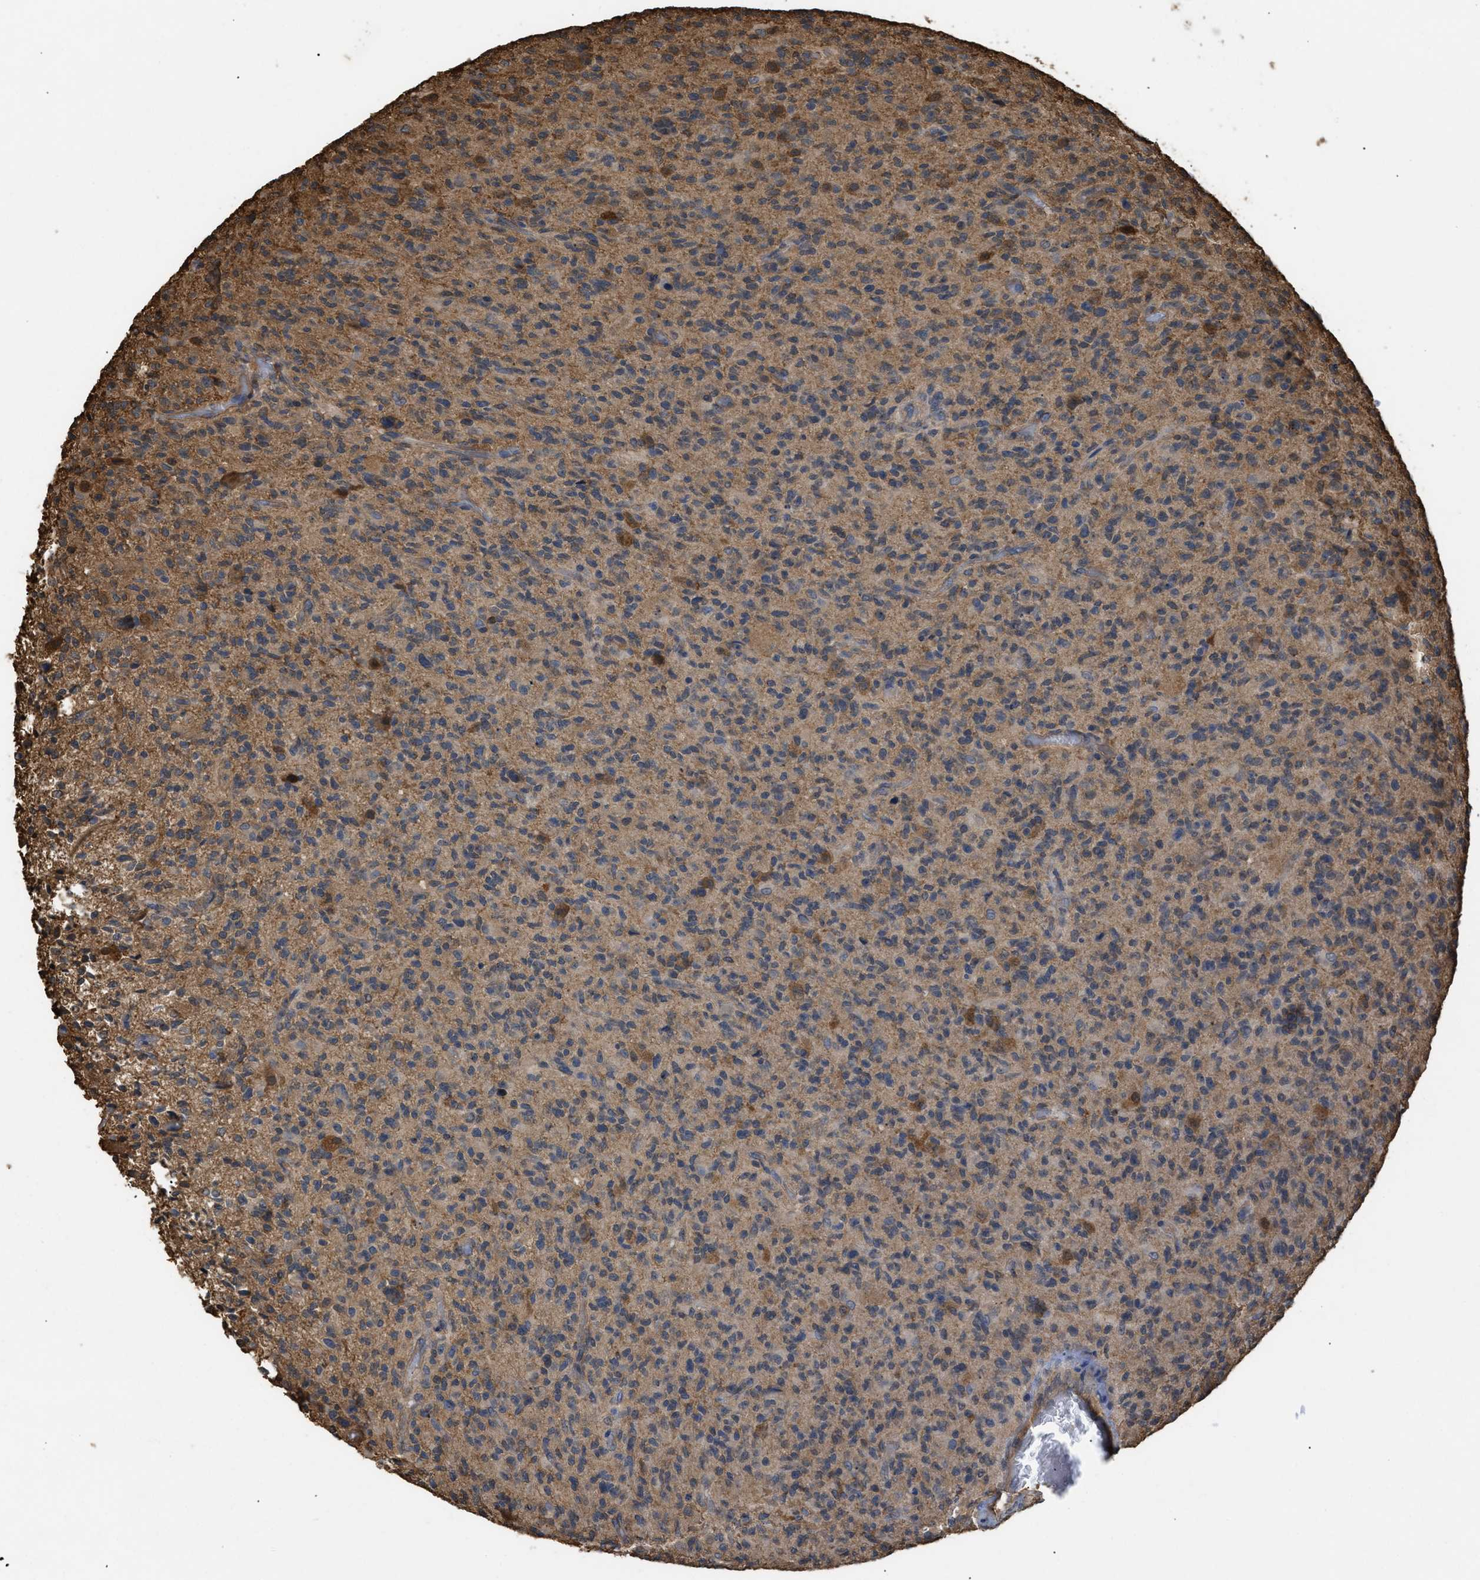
{"staining": {"intensity": "moderate", "quantity": "25%-75%", "location": "cytoplasmic/membranous"}, "tissue": "glioma", "cell_type": "Tumor cells", "image_type": "cancer", "snomed": [{"axis": "morphology", "description": "Glioma, malignant, High grade"}, {"axis": "topography", "description": "Brain"}], "caption": "Glioma stained with immunohistochemistry reveals moderate cytoplasmic/membranous positivity in about 25%-75% of tumor cells.", "gene": "CALM1", "patient": {"sex": "male", "age": 71}}